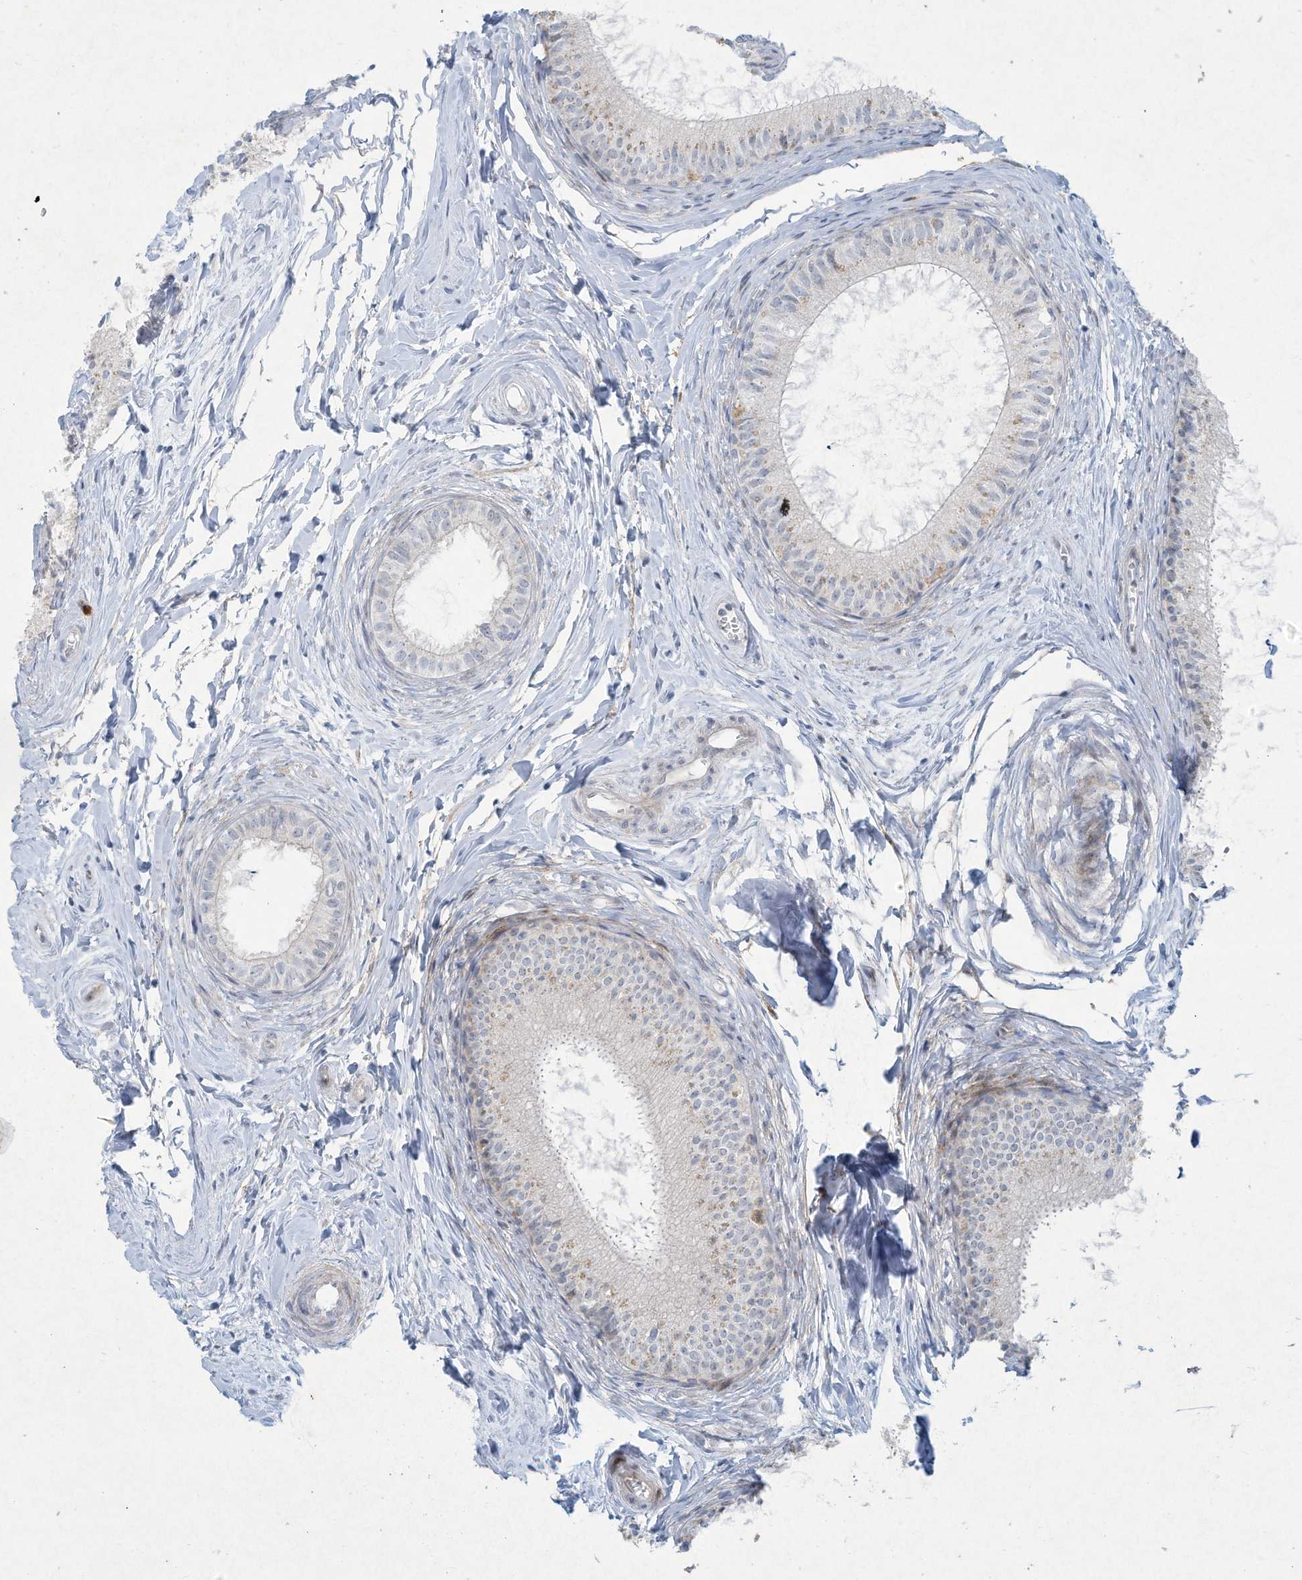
{"staining": {"intensity": "negative", "quantity": "none", "location": "none"}, "tissue": "epididymis", "cell_type": "Glandular cells", "image_type": "normal", "snomed": [{"axis": "morphology", "description": "Normal tissue, NOS"}, {"axis": "topography", "description": "Epididymis"}], "caption": "Immunohistochemistry (IHC) histopathology image of normal epididymis stained for a protein (brown), which exhibits no staining in glandular cells.", "gene": "PAX6", "patient": {"sex": "male", "age": 34}}